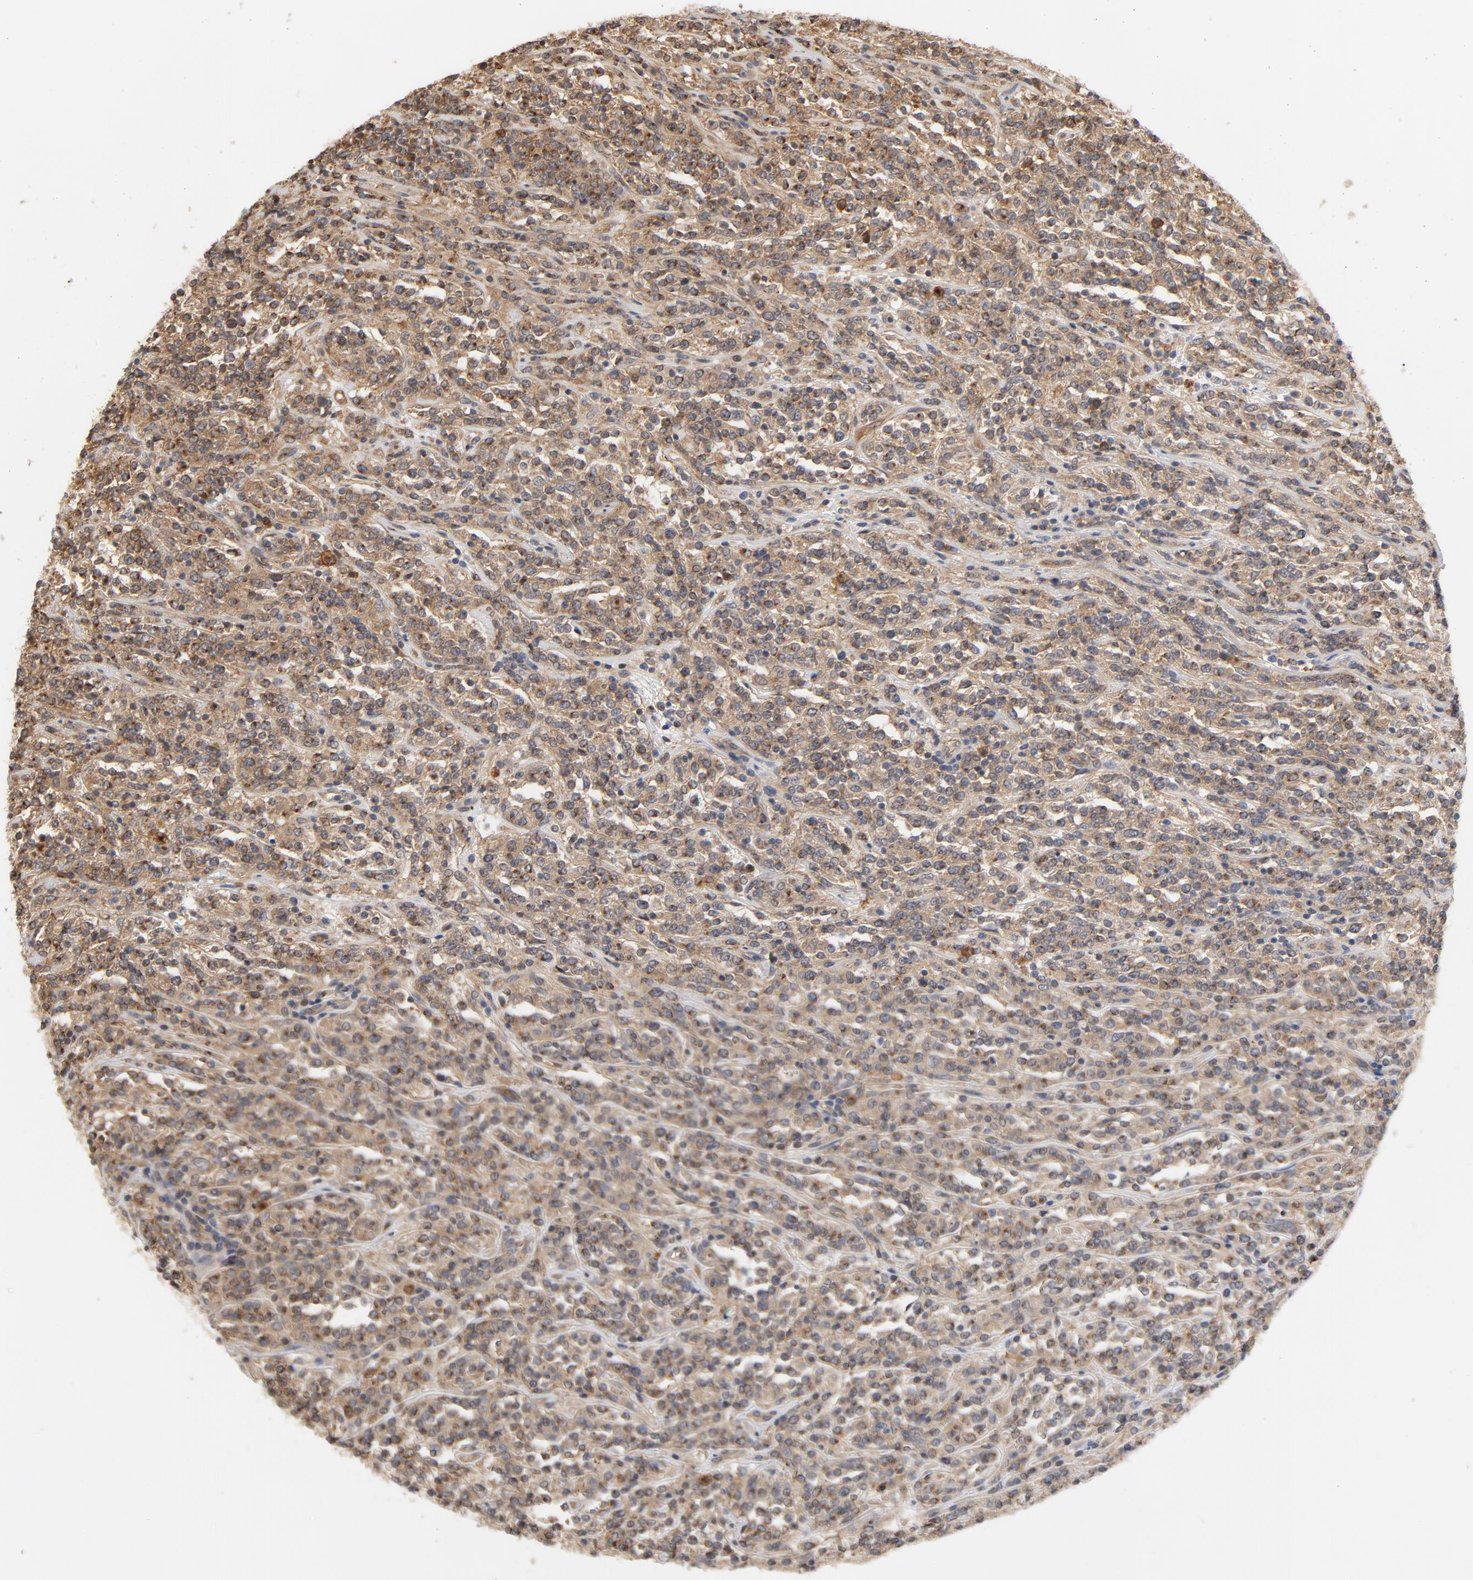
{"staining": {"intensity": "negative", "quantity": "none", "location": "none"}, "tissue": "lymphoma", "cell_type": "Tumor cells", "image_type": "cancer", "snomed": [{"axis": "morphology", "description": "Malignant lymphoma, non-Hodgkin's type, High grade"}, {"axis": "topography", "description": "Soft tissue"}], "caption": "Immunohistochemistry (IHC) photomicrograph of neoplastic tissue: human high-grade malignant lymphoma, non-Hodgkin's type stained with DAB (3,3'-diaminobenzidine) shows no significant protein positivity in tumor cells. (IHC, brightfield microscopy, high magnification).", "gene": "PITPNM2", "patient": {"sex": "male", "age": 18}}